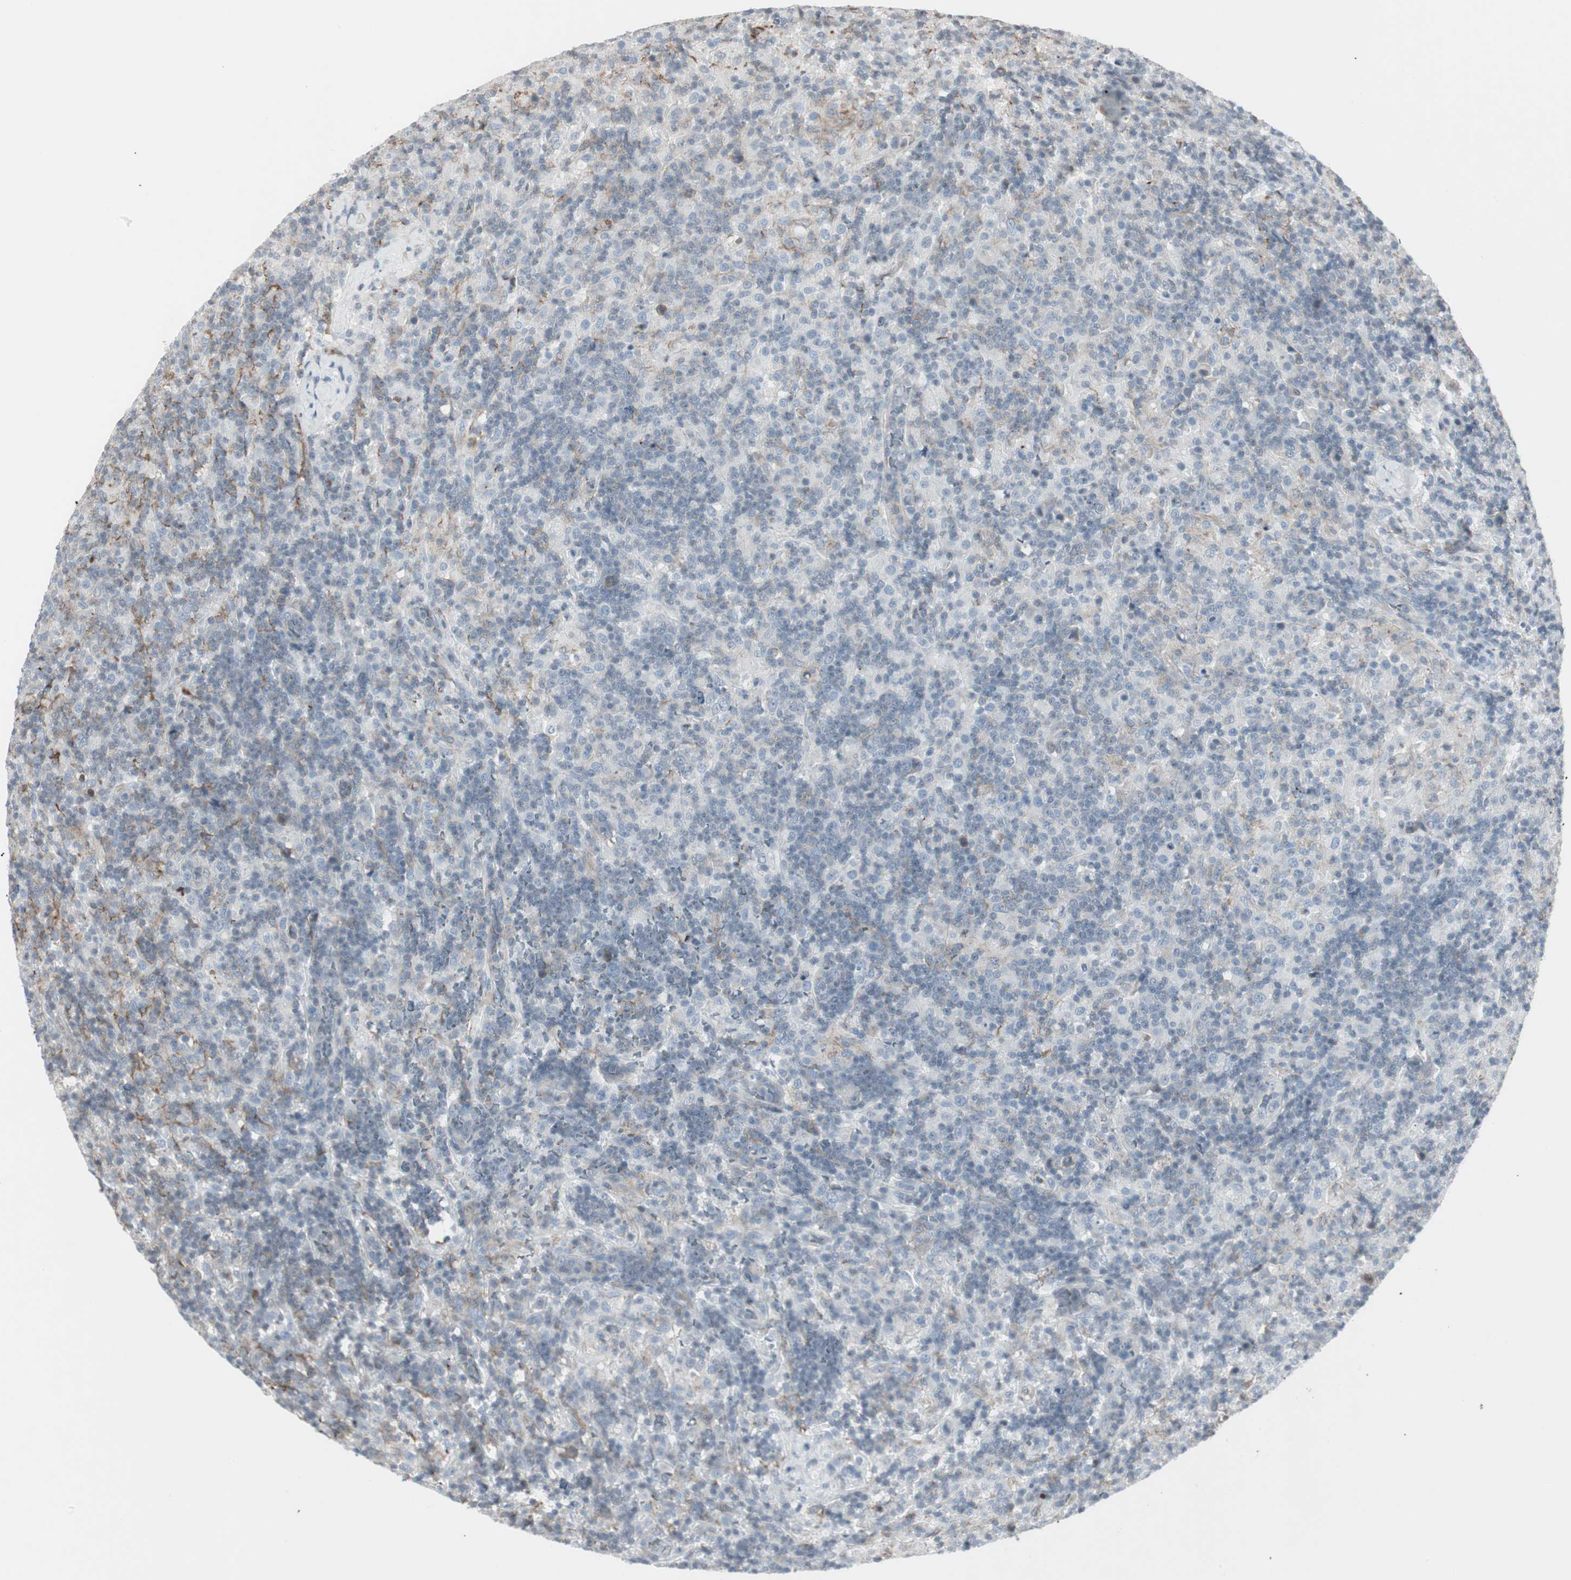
{"staining": {"intensity": "negative", "quantity": "none", "location": "none"}, "tissue": "lymphoma", "cell_type": "Tumor cells", "image_type": "cancer", "snomed": [{"axis": "morphology", "description": "Hodgkin's disease, NOS"}, {"axis": "topography", "description": "Lymph node"}], "caption": "The immunohistochemistry (IHC) histopathology image has no significant expression in tumor cells of lymphoma tissue.", "gene": "MAP4K4", "patient": {"sex": "male", "age": 70}}